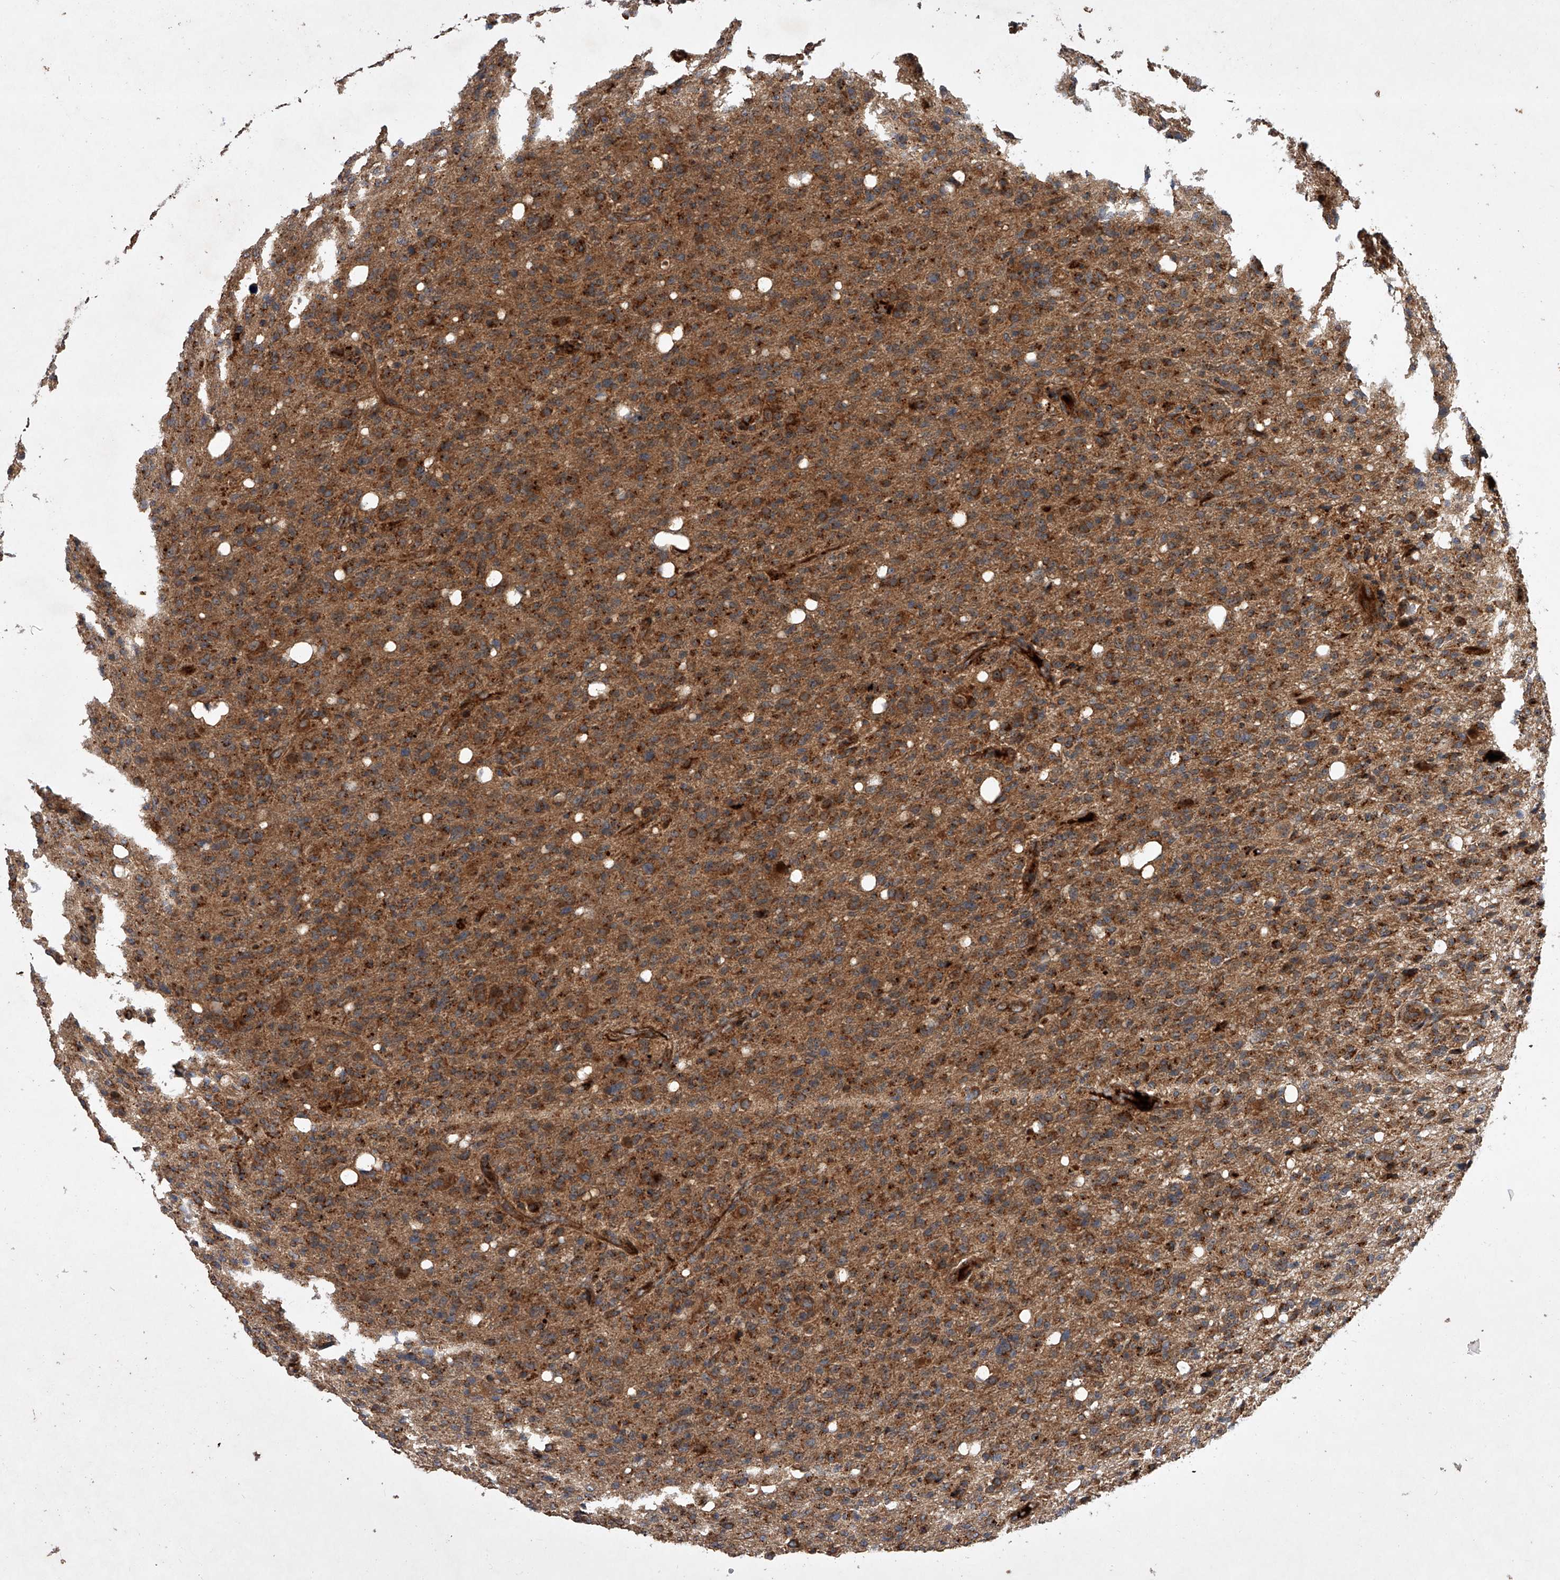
{"staining": {"intensity": "moderate", "quantity": ">75%", "location": "cytoplasmic/membranous"}, "tissue": "glioma", "cell_type": "Tumor cells", "image_type": "cancer", "snomed": [{"axis": "morphology", "description": "Glioma, malignant, High grade"}, {"axis": "topography", "description": "Brain"}], "caption": "DAB immunohistochemical staining of glioma demonstrates moderate cytoplasmic/membranous protein expression in approximately >75% of tumor cells.", "gene": "USP47", "patient": {"sex": "female", "age": 57}}